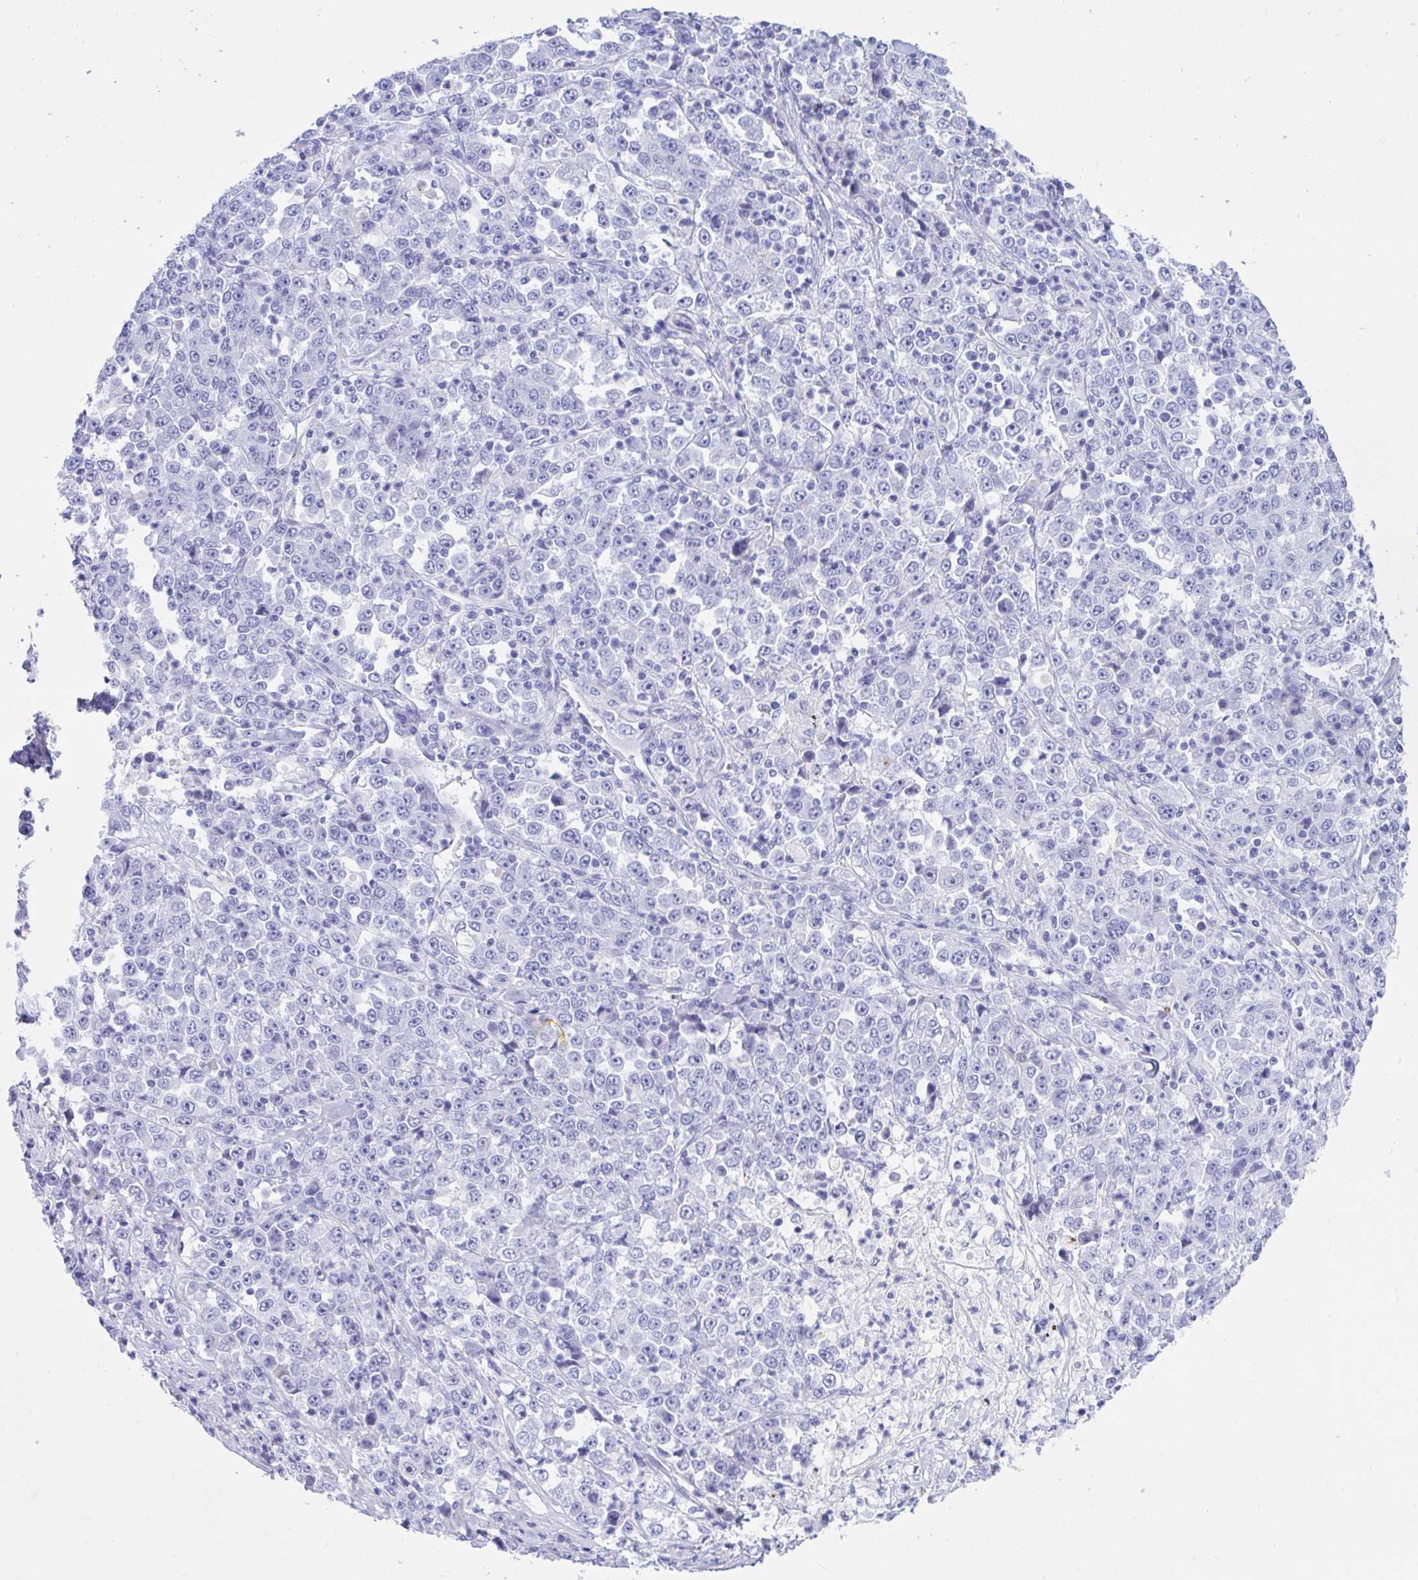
{"staining": {"intensity": "negative", "quantity": "none", "location": "none"}, "tissue": "stomach cancer", "cell_type": "Tumor cells", "image_type": "cancer", "snomed": [{"axis": "morphology", "description": "Normal tissue, NOS"}, {"axis": "morphology", "description": "Adenocarcinoma, NOS"}, {"axis": "topography", "description": "Stomach, upper"}, {"axis": "topography", "description": "Stomach"}], "caption": "Immunohistochemical staining of human stomach adenocarcinoma reveals no significant expression in tumor cells. The staining was performed using DAB (3,3'-diaminobenzidine) to visualize the protein expression in brown, while the nuclei were stained in blue with hematoxylin (Magnification: 20x).", "gene": "BEX5", "patient": {"sex": "male", "age": 59}}